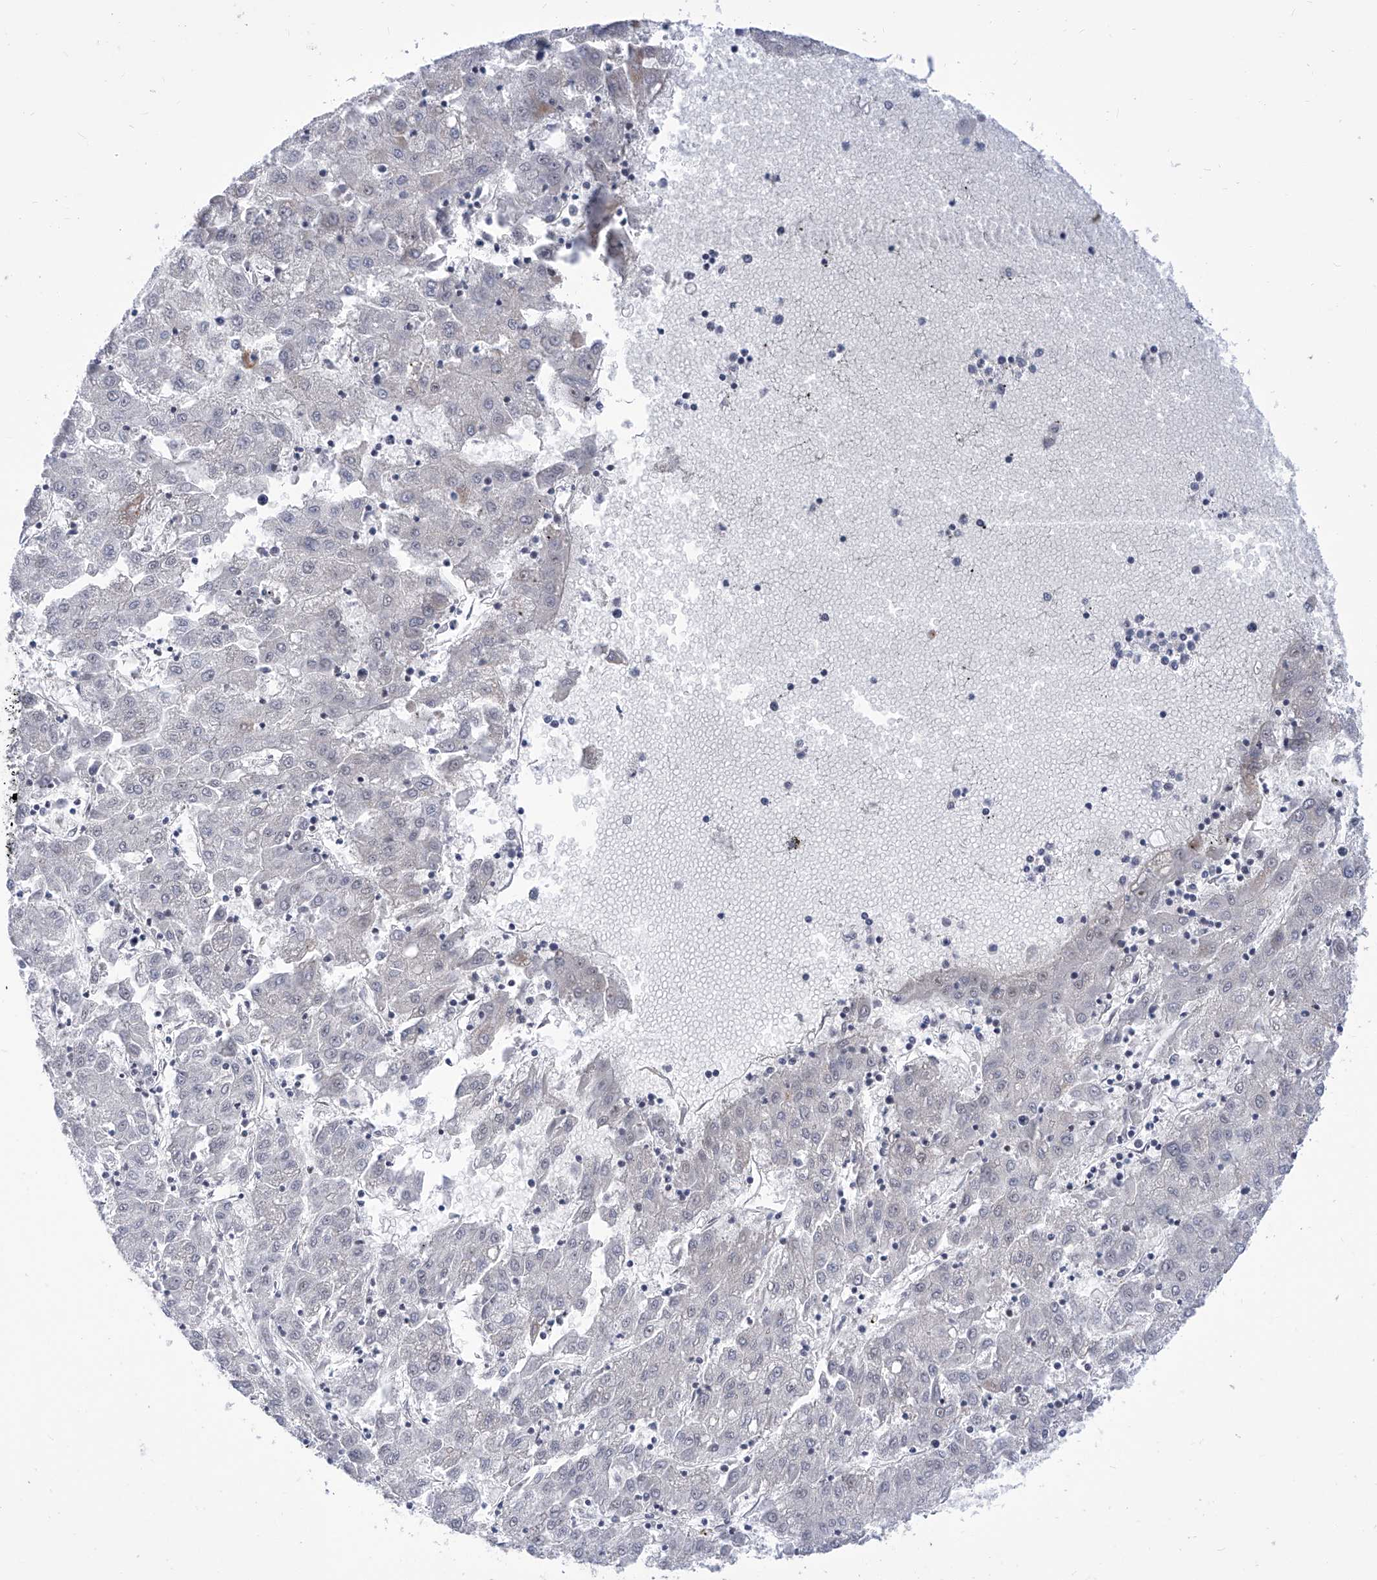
{"staining": {"intensity": "negative", "quantity": "none", "location": "none"}, "tissue": "liver cancer", "cell_type": "Tumor cells", "image_type": "cancer", "snomed": [{"axis": "morphology", "description": "Carcinoma, Hepatocellular, NOS"}, {"axis": "topography", "description": "Liver"}], "caption": "Protein analysis of liver cancer exhibits no significant expression in tumor cells. (IHC, brightfield microscopy, high magnification).", "gene": "SART1", "patient": {"sex": "male", "age": 72}}